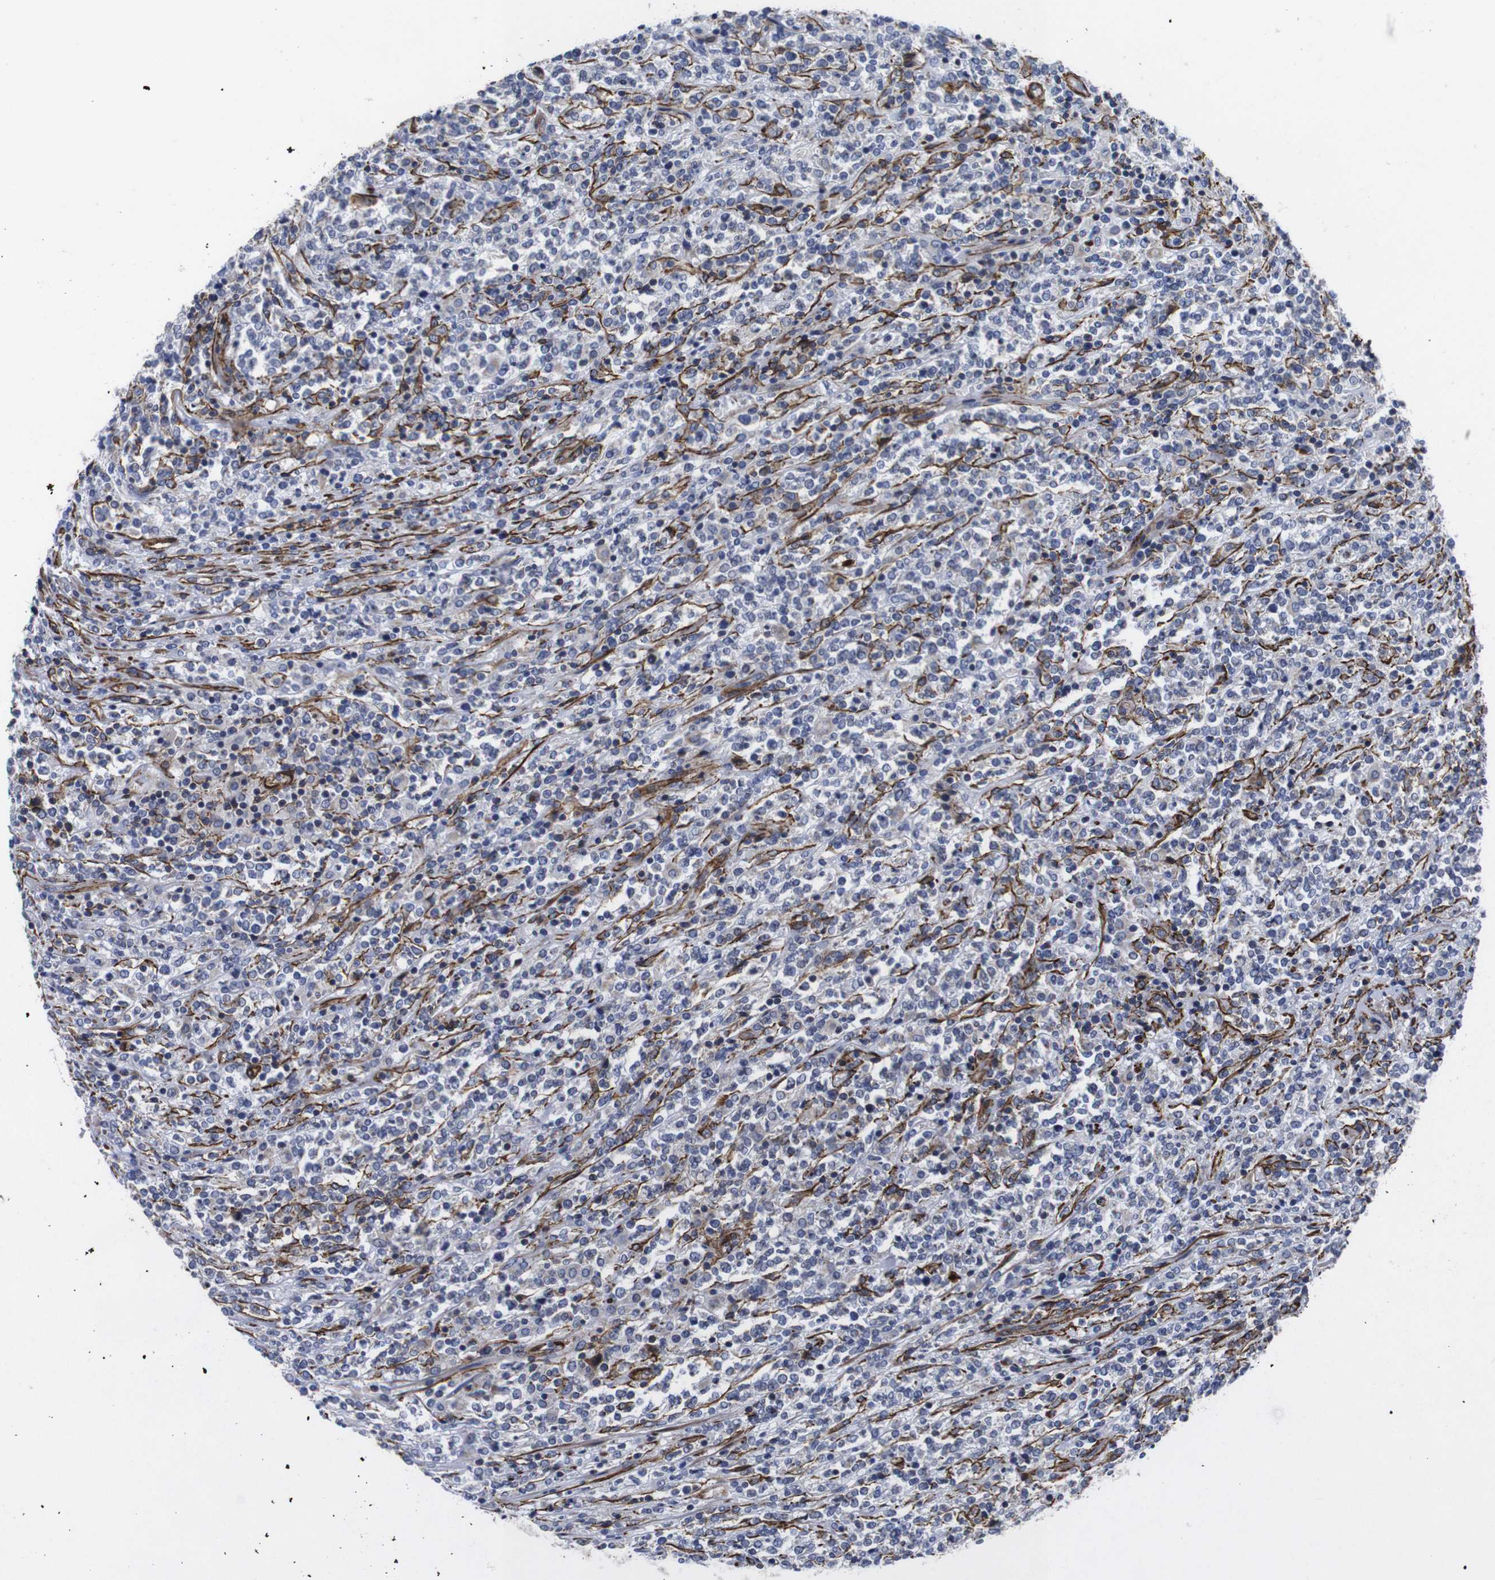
{"staining": {"intensity": "moderate", "quantity": "<25%", "location": "cytoplasmic/membranous"}, "tissue": "lymphoma", "cell_type": "Tumor cells", "image_type": "cancer", "snomed": [{"axis": "morphology", "description": "Malignant lymphoma, non-Hodgkin's type, High grade"}, {"axis": "topography", "description": "Soft tissue"}], "caption": "Tumor cells demonstrate low levels of moderate cytoplasmic/membranous expression in about <25% of cells in lymphoma.", "gene": "WNT10A", "patient": {"sex": "male", "age": 18}}